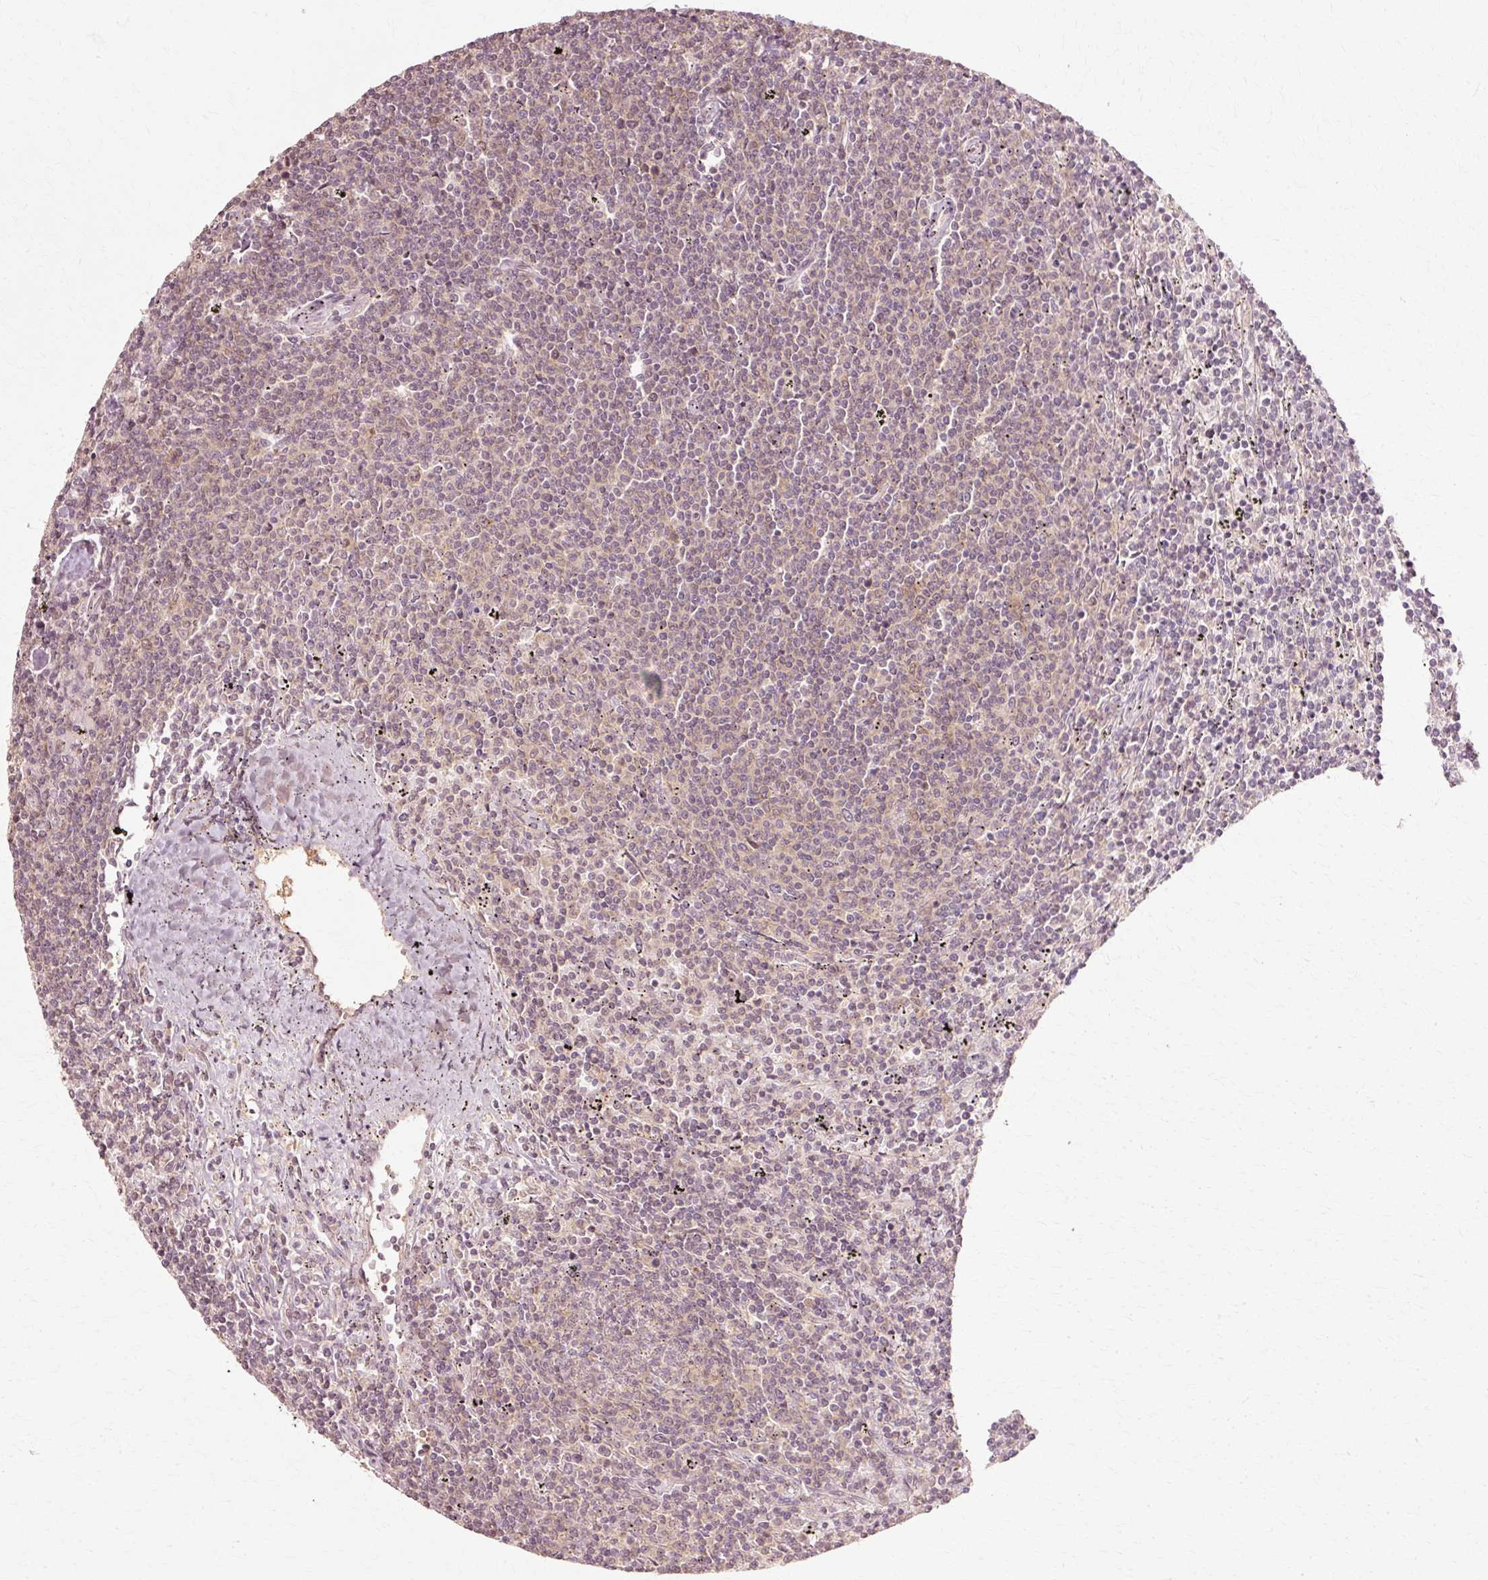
{"staining": {"intensity": "negative", "quantity": "none", "location": "none"}, "tissue": "lymphoma", "cell_type": "Tumor cells", "image_type": "cancer", "snomed": [{"axis": "morphology", "description": "Malignant lymphoma, non-Hodgkin's type, Low grade"}, {"axis": "topography", "description": "Spleen"}], "caption": "The histopathology image exhibits no staining of tumor cells in lymphoma.", "gene": "RGPD5", "patient": {"sex": "female", "age": 50}}